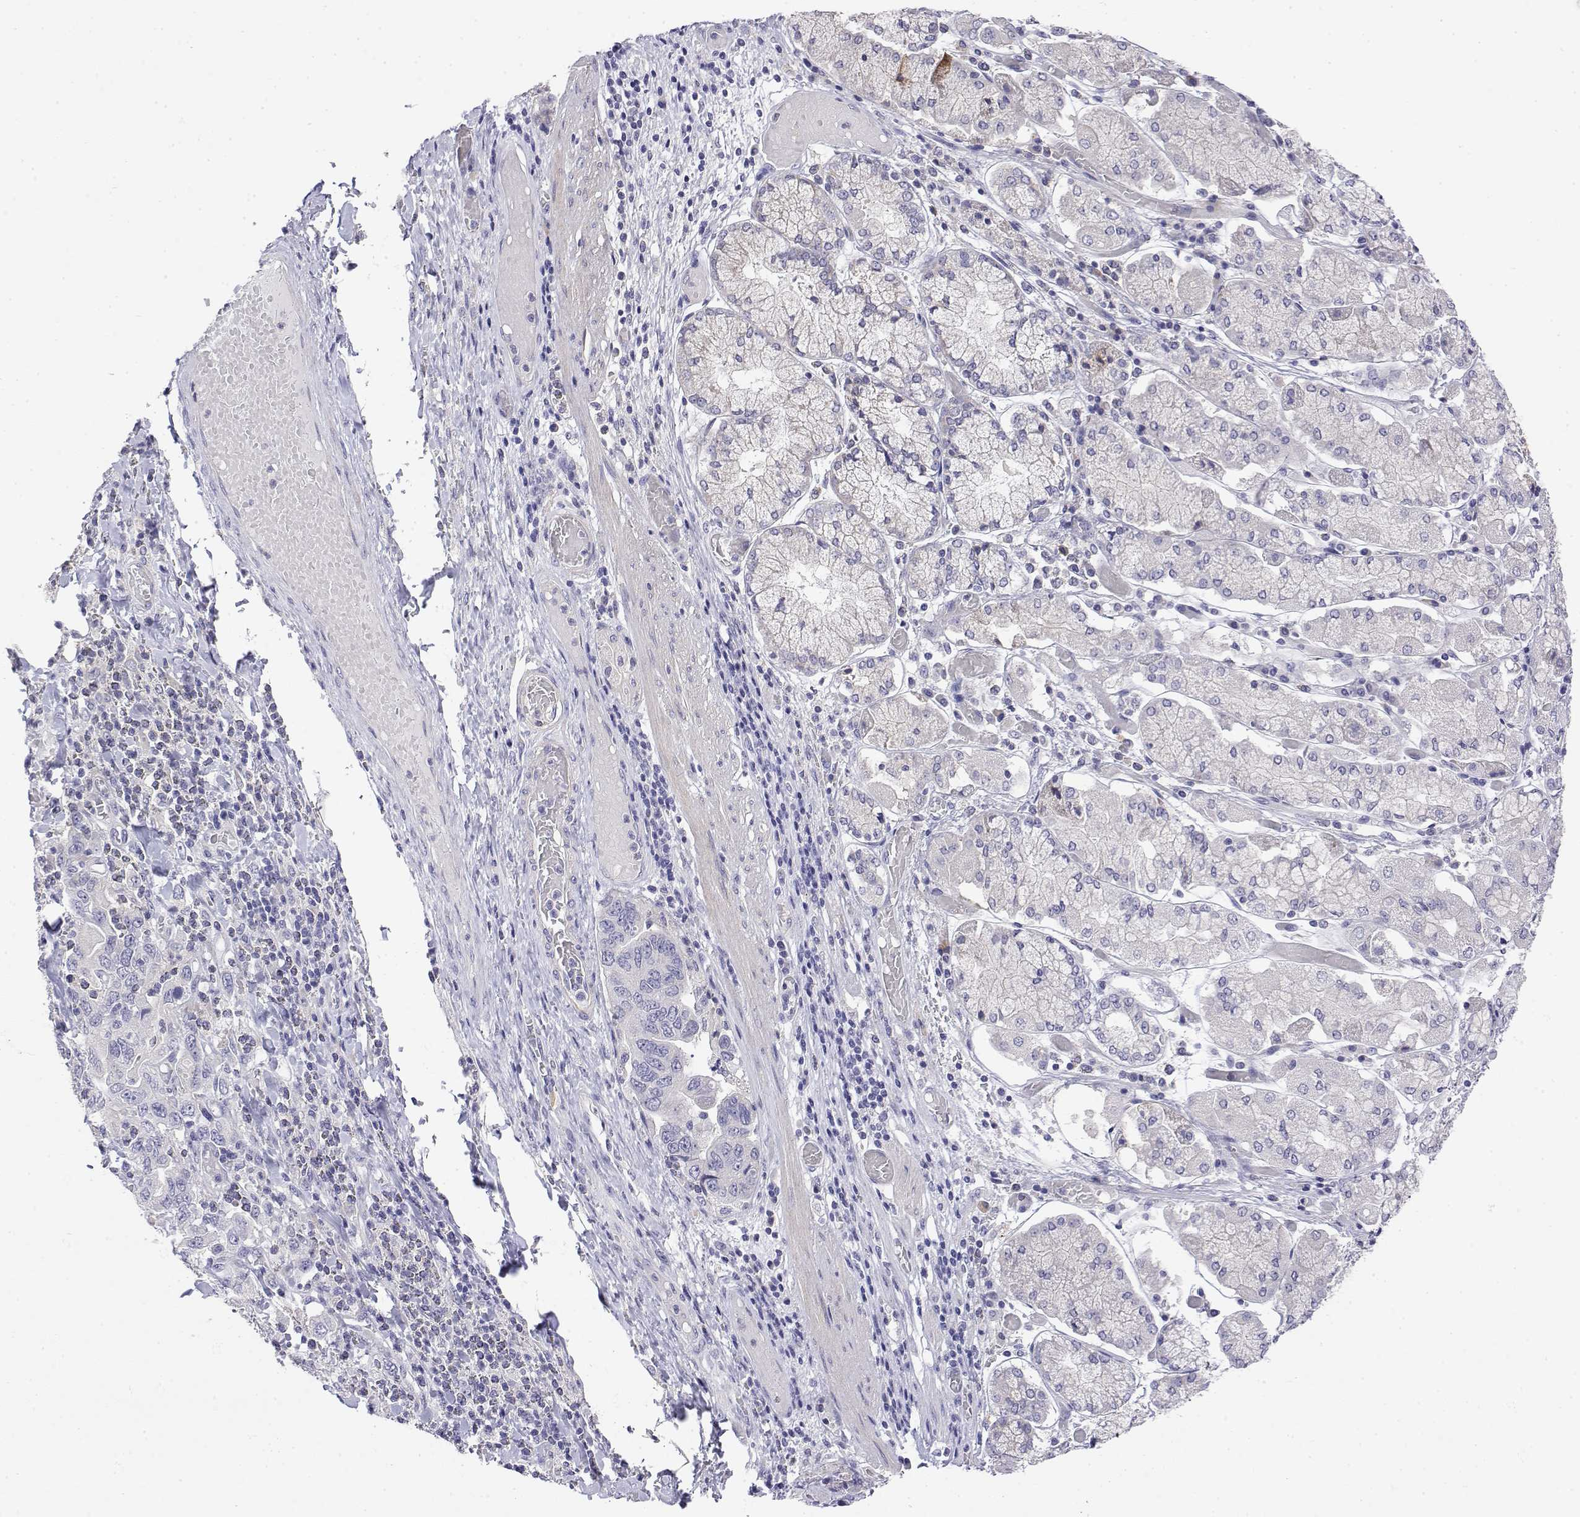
{"staining": {"intensity": "negative", "quantity": "none", "location": "none"}, "tissue": "stomach cancer", "cell_type": "Tumor cells", "image_type": "cancer", "snomed": [{"axis": "morphology", "description": "Adenocarcinoma, NOS"}, {"axis": "topography", "description": "Stomach, upper"}, {"axis": "topography", "description": "Stomach"}], "caption": "DAB immunohistochemical staining of stomach adenocarcinoma shows no significant staining in tumor cells.", "gene": "LY6D", "patient": {"sex": "male", "age": 62}}